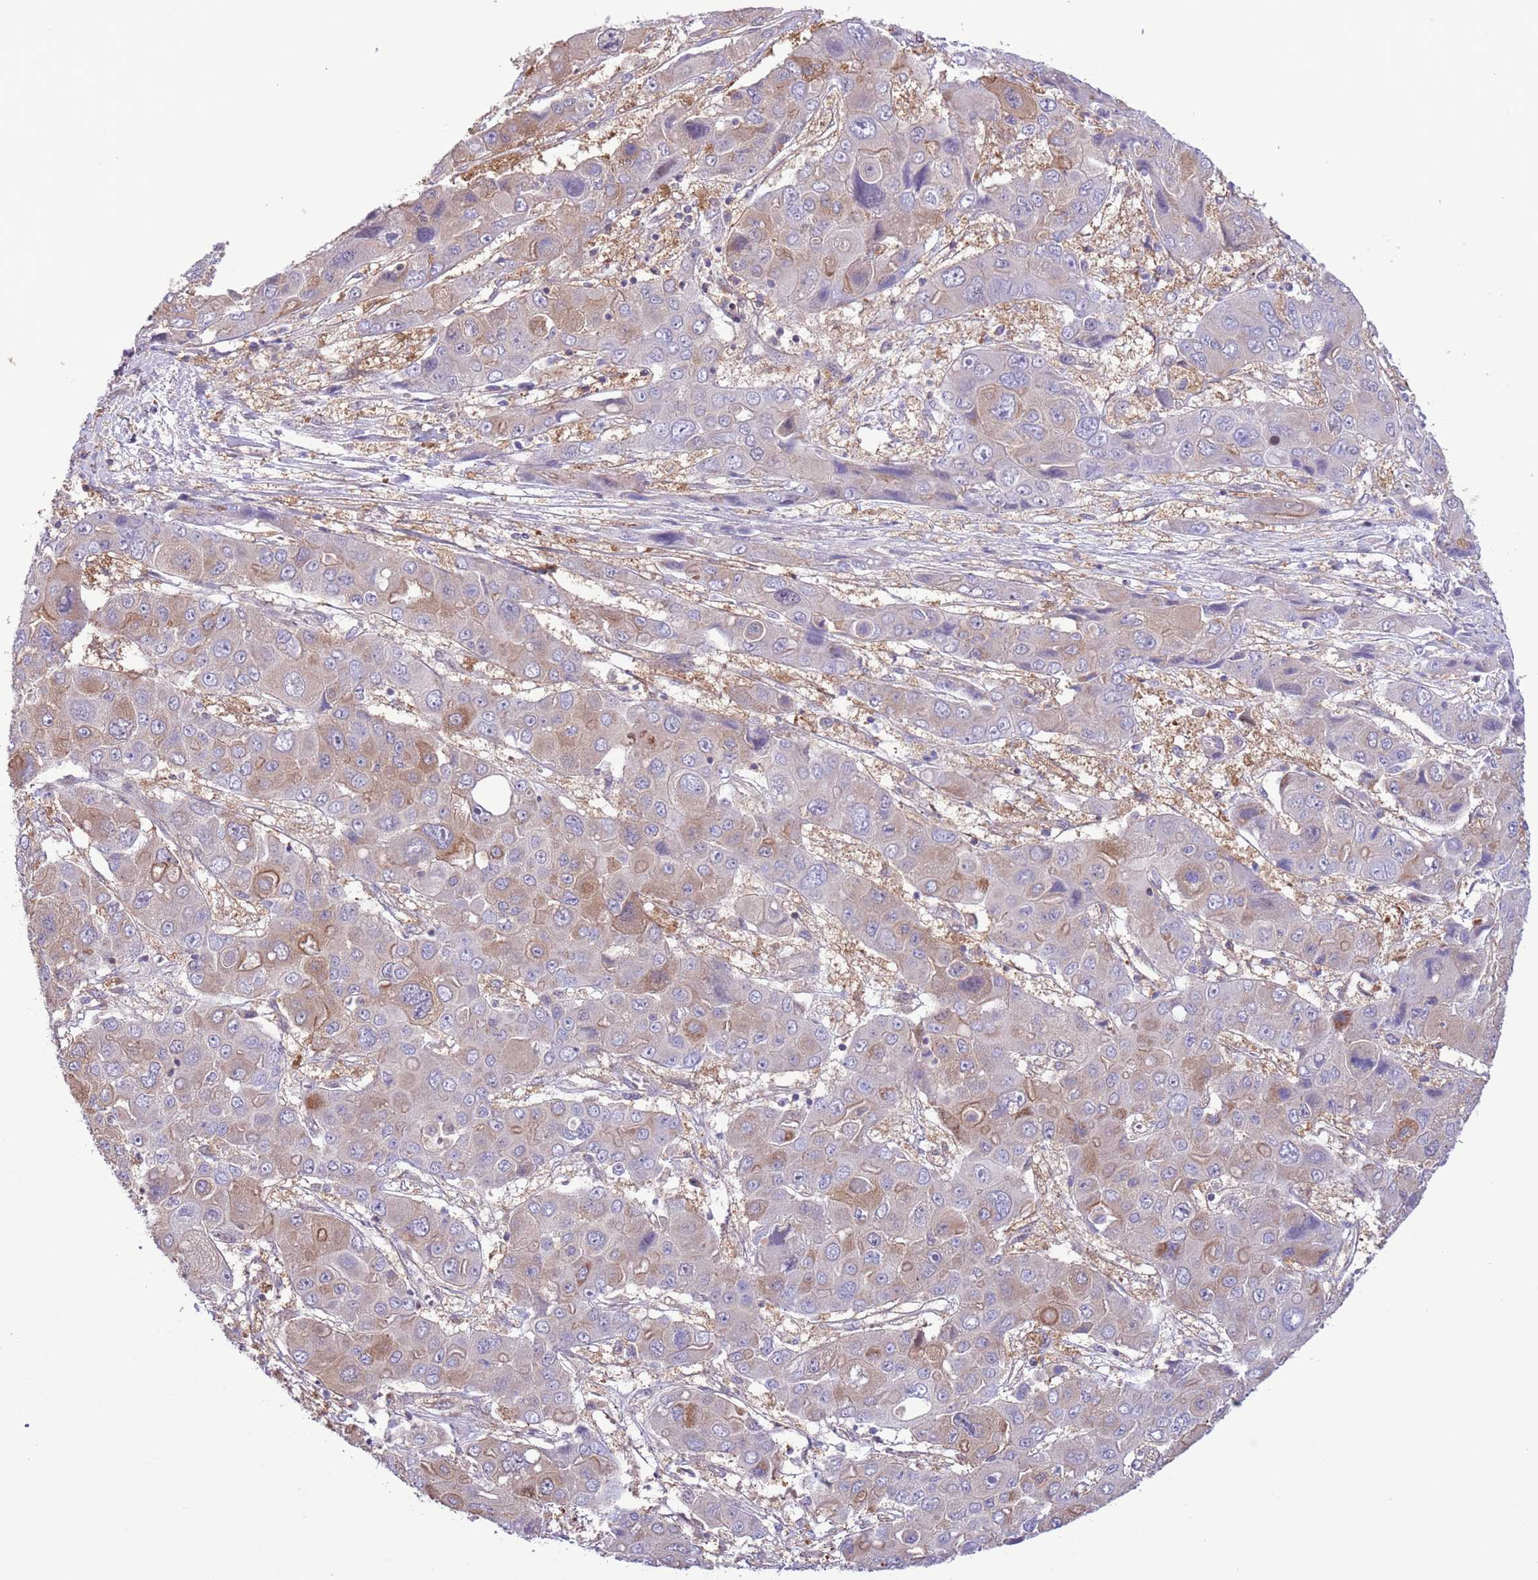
{"staining": {"intensity": "moderate", "quantity": "<25%", "location": "cytoplasmic/membranous"}, "tissue": "liver cancer", "cell_type": "Tumor cells", "image_type": "cancer", "snomed": [{"axis": "morphology", "description": "Cholangiocarcinoma"}, {"axis": "topography", "description": "Liver"}], "caption": "Protein expression analysis of human liver cholangiocarcinoma reveals moderate cytoplasmic/membranous positivity in approximately <25% of tumor cells.", "gene": "PRR32", "patient": {"sex": "male", "age": 67}}